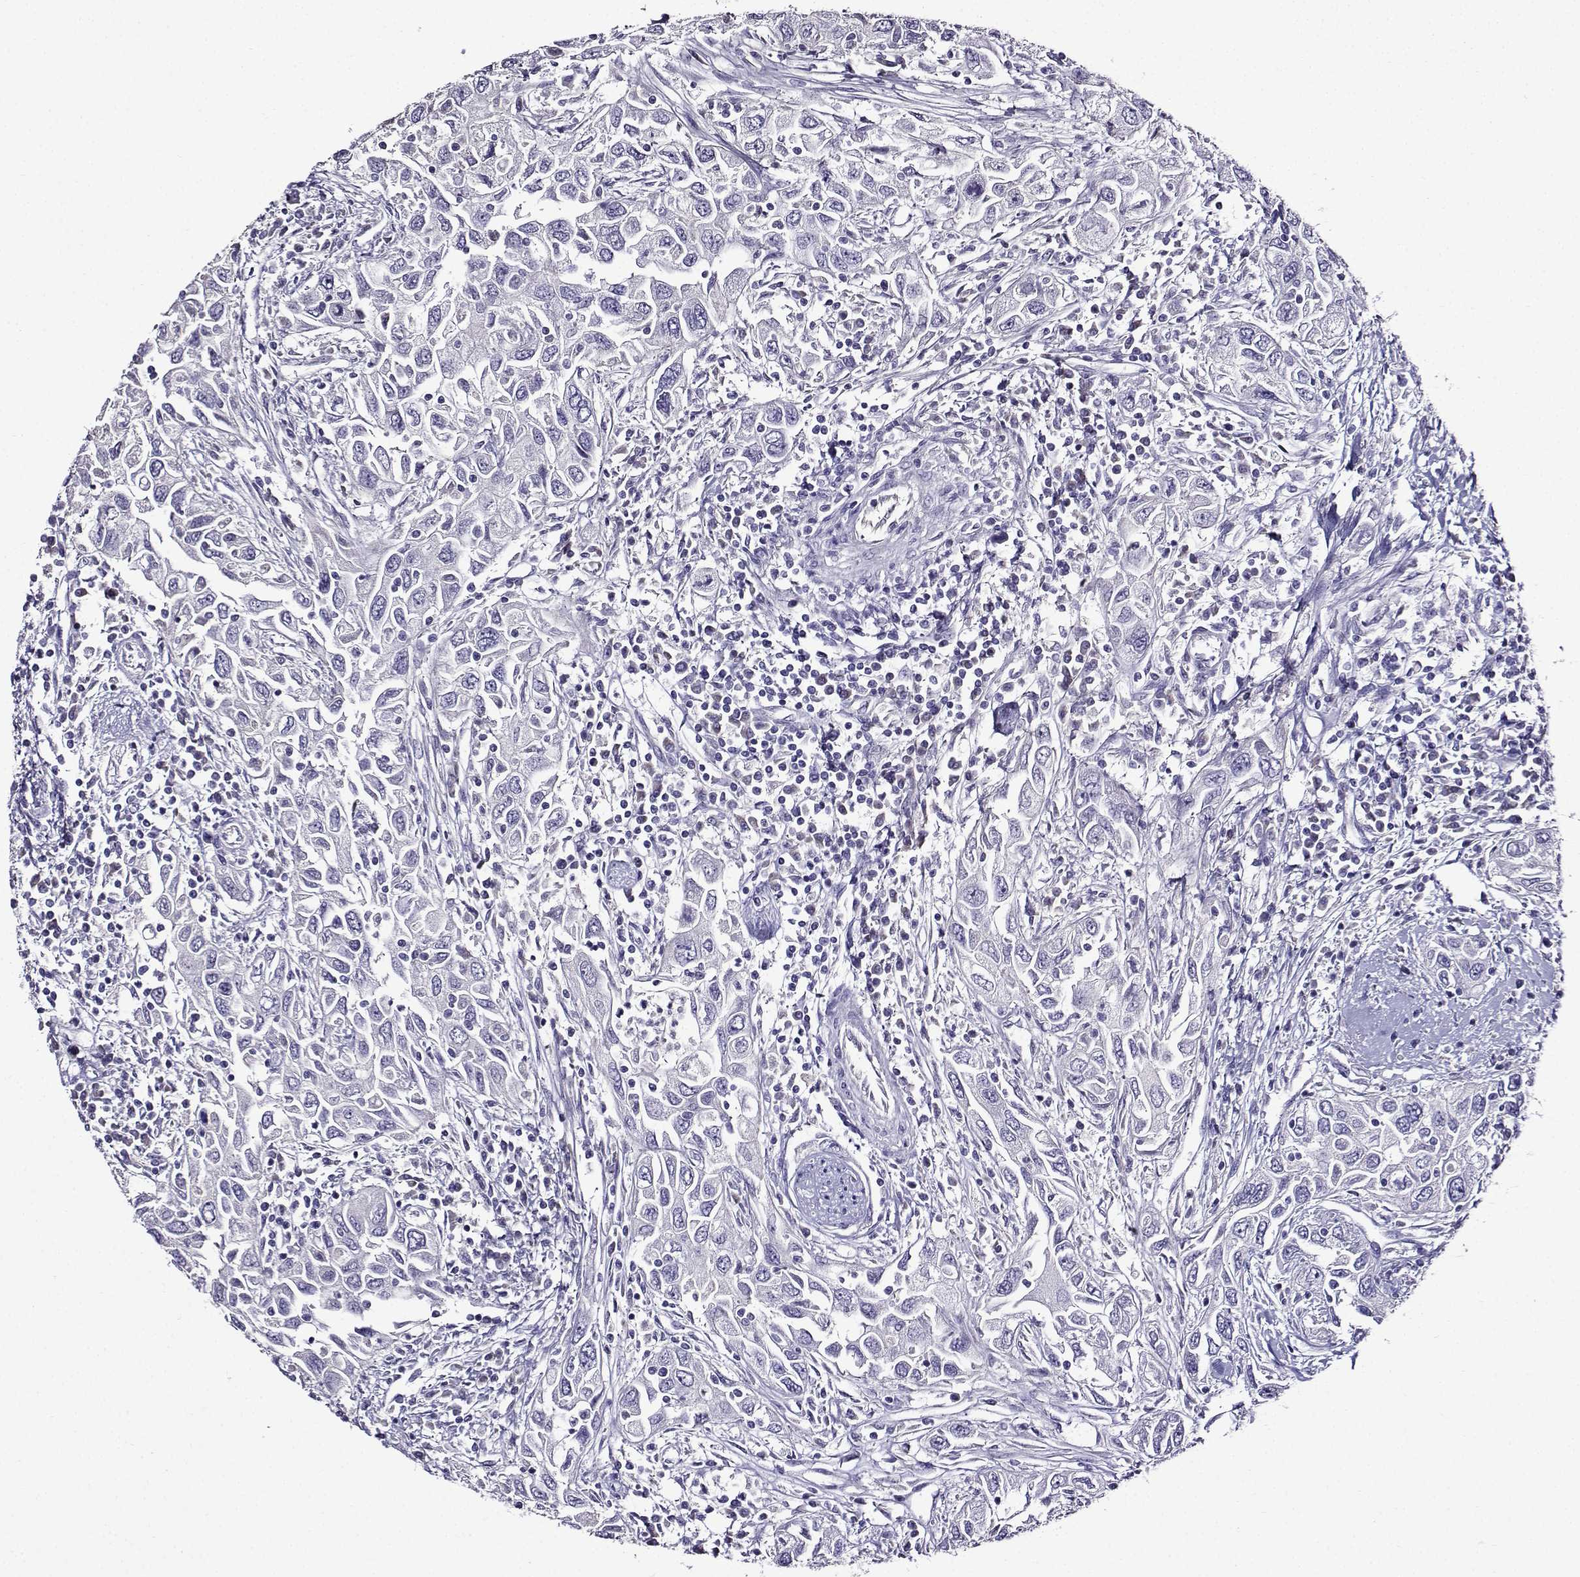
{"staining": {"intensity": "negative", "quantity": "none", "location": "none"}, "tissue": "urothelial cancer", "cell_type": "Tumor cells", "image_type": "cancer", "snomed": [{"axis": "morphology", "description": "Urothelial carcinoma, High grade"}, {"axis": "topography", "description": "Urinary bladder"}], "caption": "Protein analysis of high-grade urothelial carcinoma displays no significant positivity in tumor cells.", "gene": "TMEM266", "patient": {"sex": "male", "age": 76}}